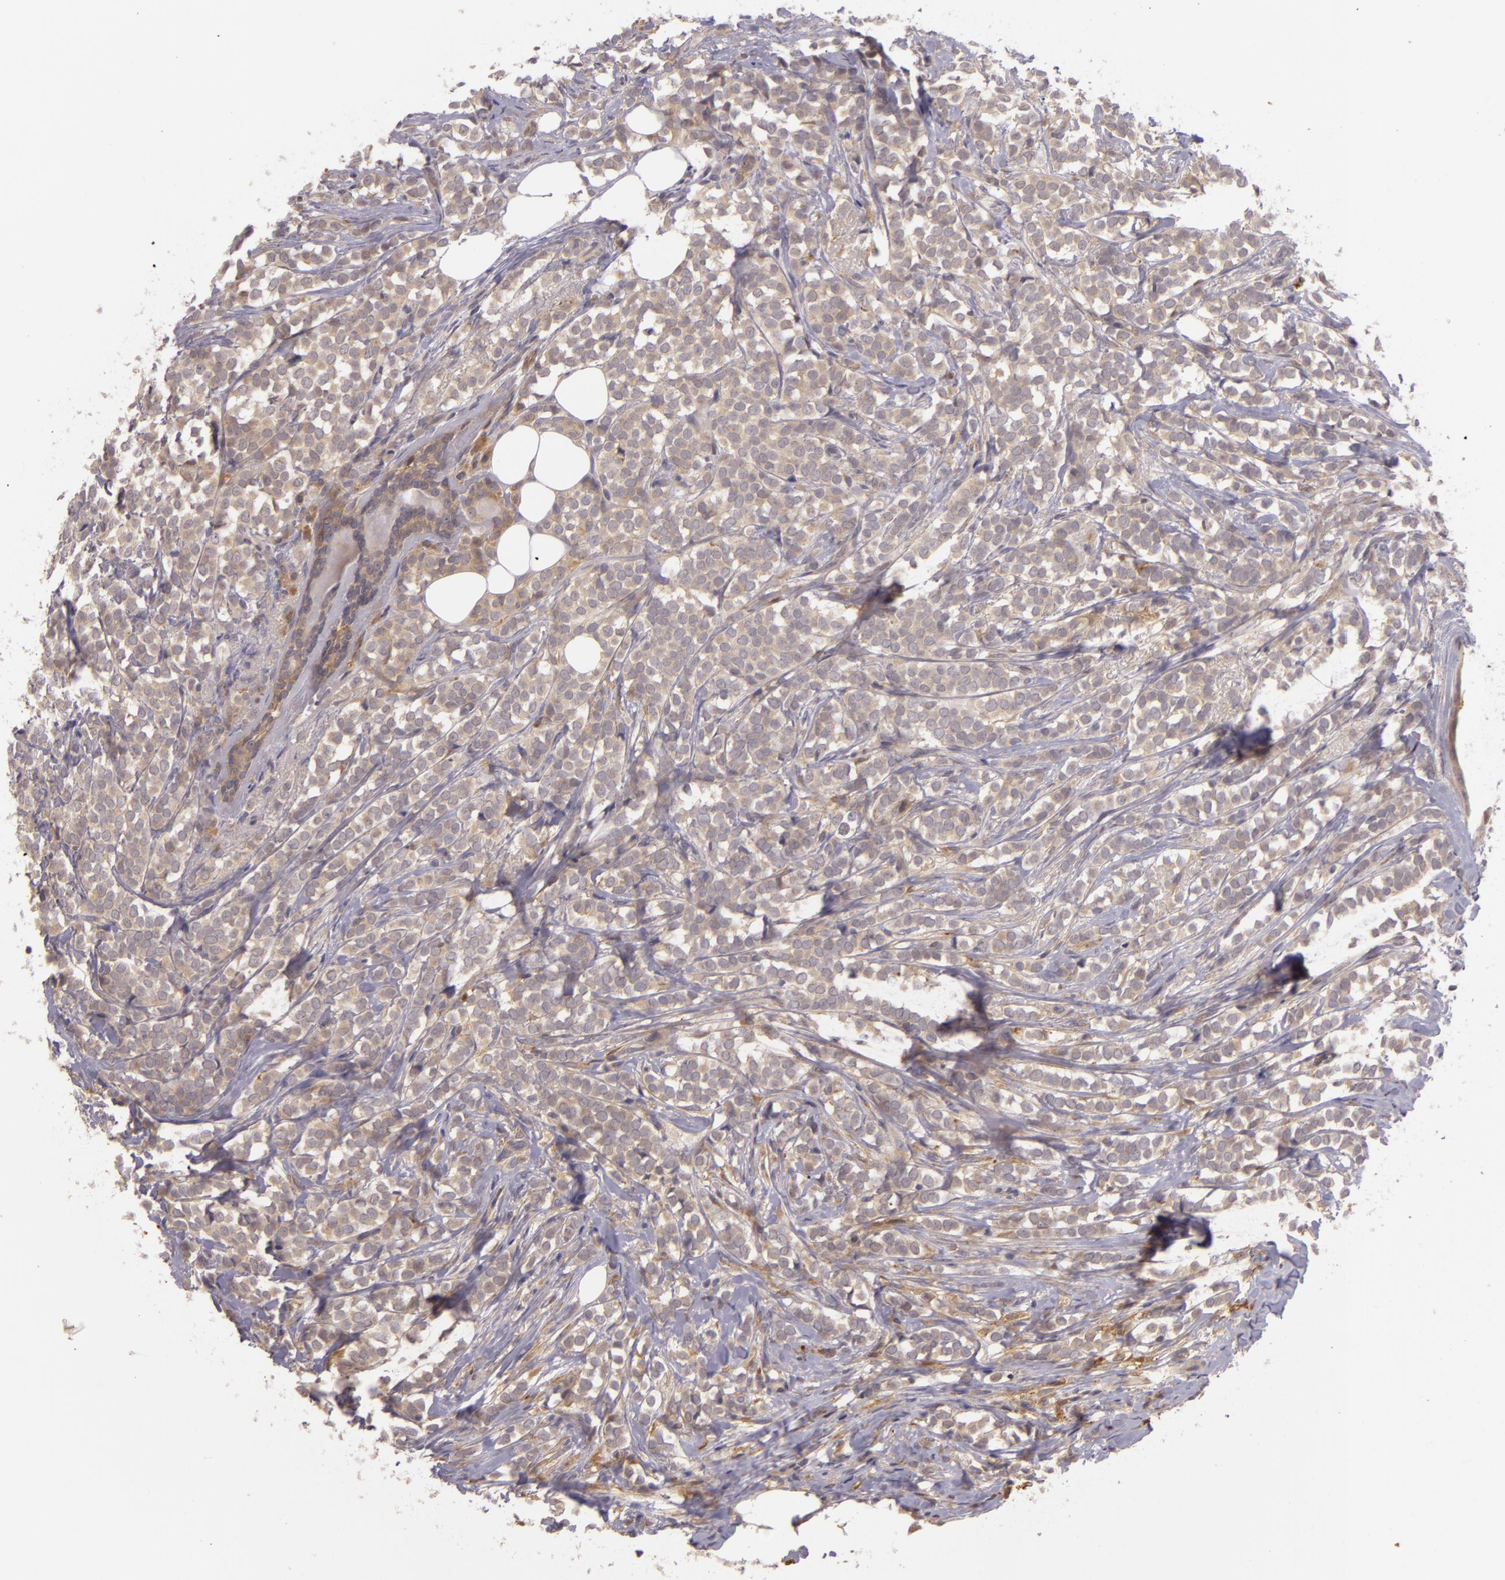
{"staining": {"intensity": "weak", "quantity": ">75%", "location": "cytoplasmic/membranous"}, "tissue": "breast cancer", "cell_type": "Tumor cells", "image_type": "cancer", "snomed": [{"axis": "morphology", "description": "Lobular carcinoma"}, {"axis": "topography", "description": "Breast"}], "caption": "High-magnification brightfield microscopy of breast cancer (lobular carcinoma) stained with DAB (brown) and counterstained with hematoxylin (blue). tumor cells exhibit weak cytoplasmic/membranous expression is seen in about>75% of cells. (DAB IHC, brown staining for protein, blue staining for nuclei).", "gene": "PPP1R3F", "patient": {"sex": "female", "age": 56}}